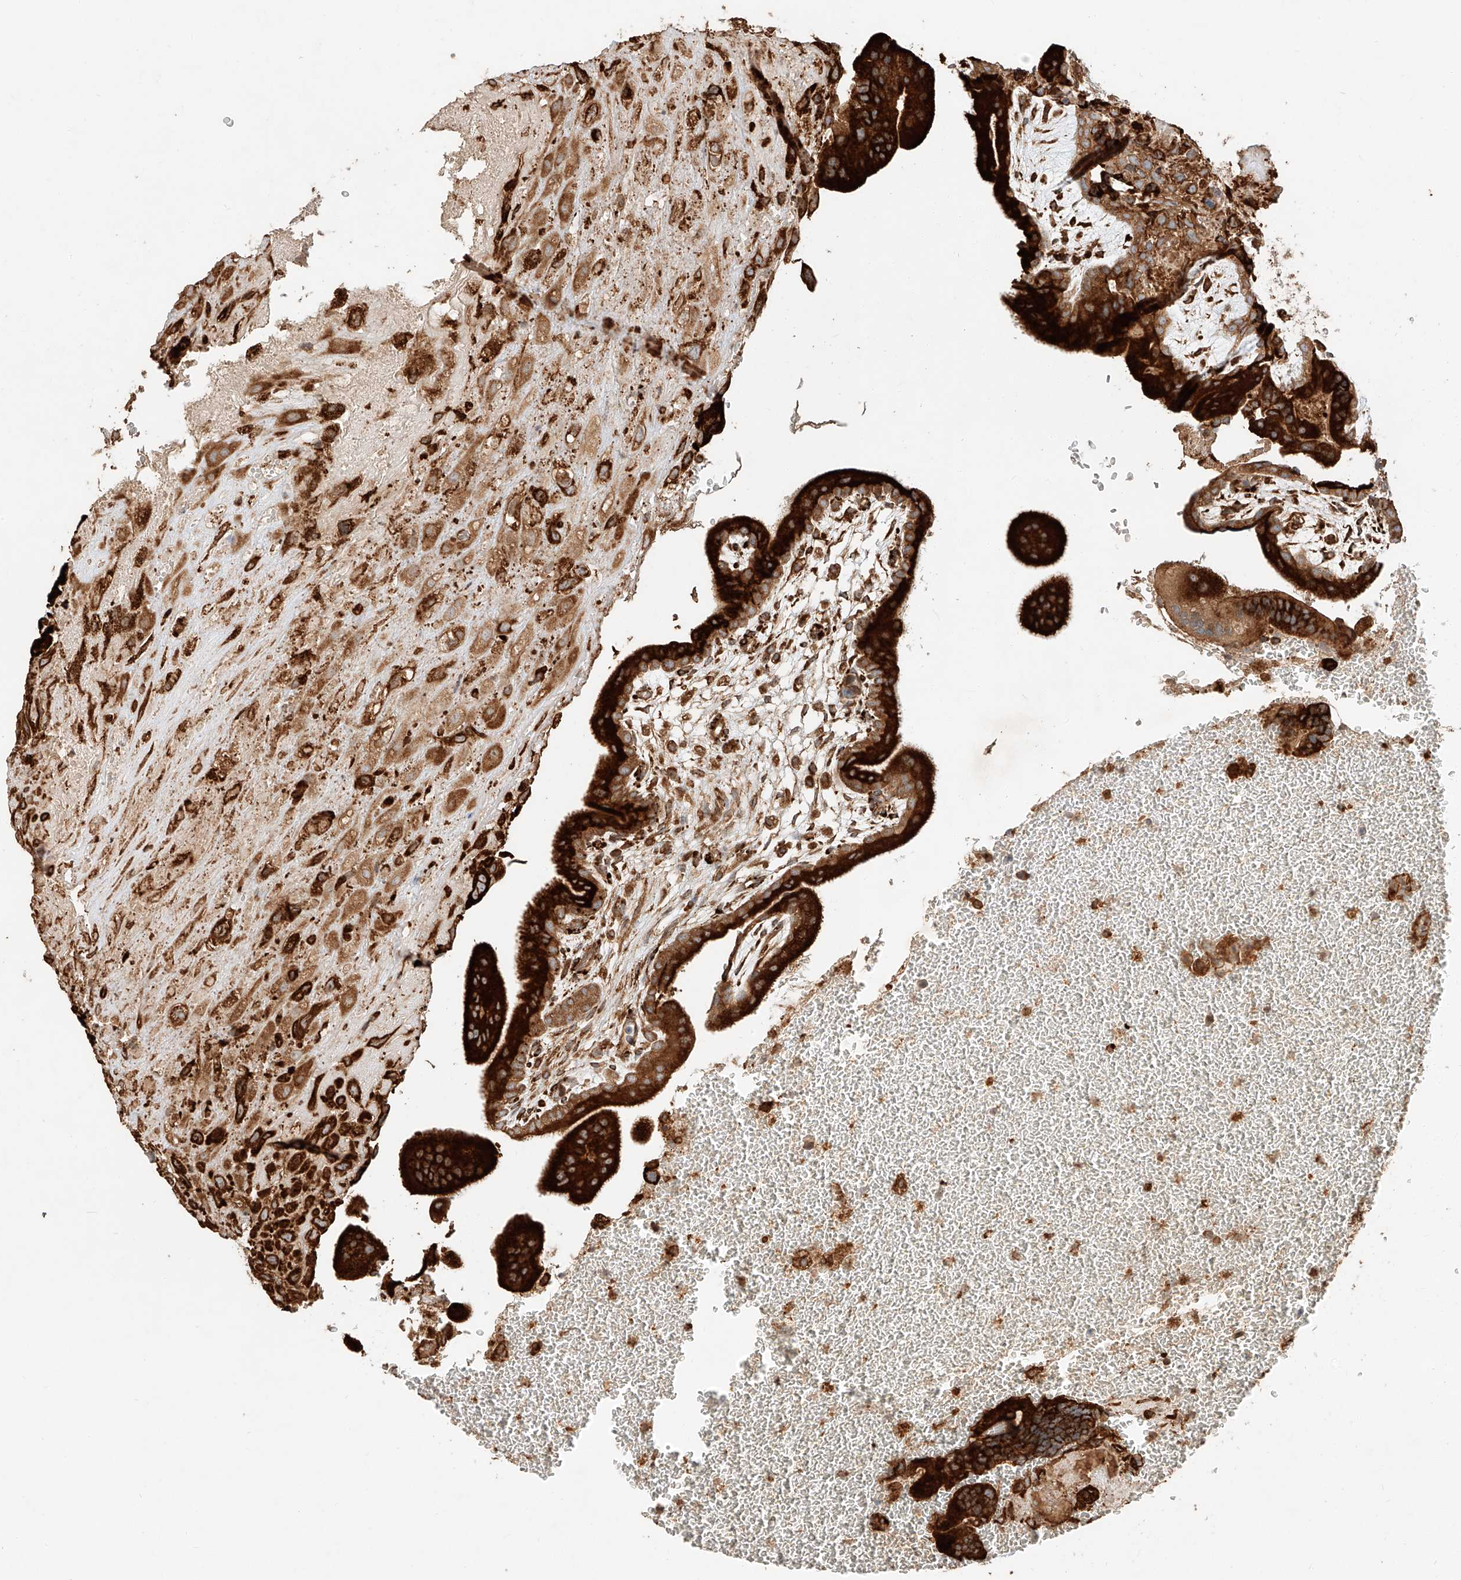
{"staining": {"intensity": "strong", "quantity": ">75%", "location": "cytoplasmic/membranous"}, "tissue": "placenta", "cell_type": "Decidual cells", "image_type": "normal", "snomed": [{"axis": "morphology", "description": "Normal tissue, NOS"}, {"axis": "topography", "description": "Placenta"}], "caption": "The histopathology image reveals immunohistochemical staining of unremarkable placenta. There is strong cytoplasmic/membranous expression is present in about >75% of decidual cells.", "gene": "ZNF84", "patient": {"sex": "female", "age": 35}}